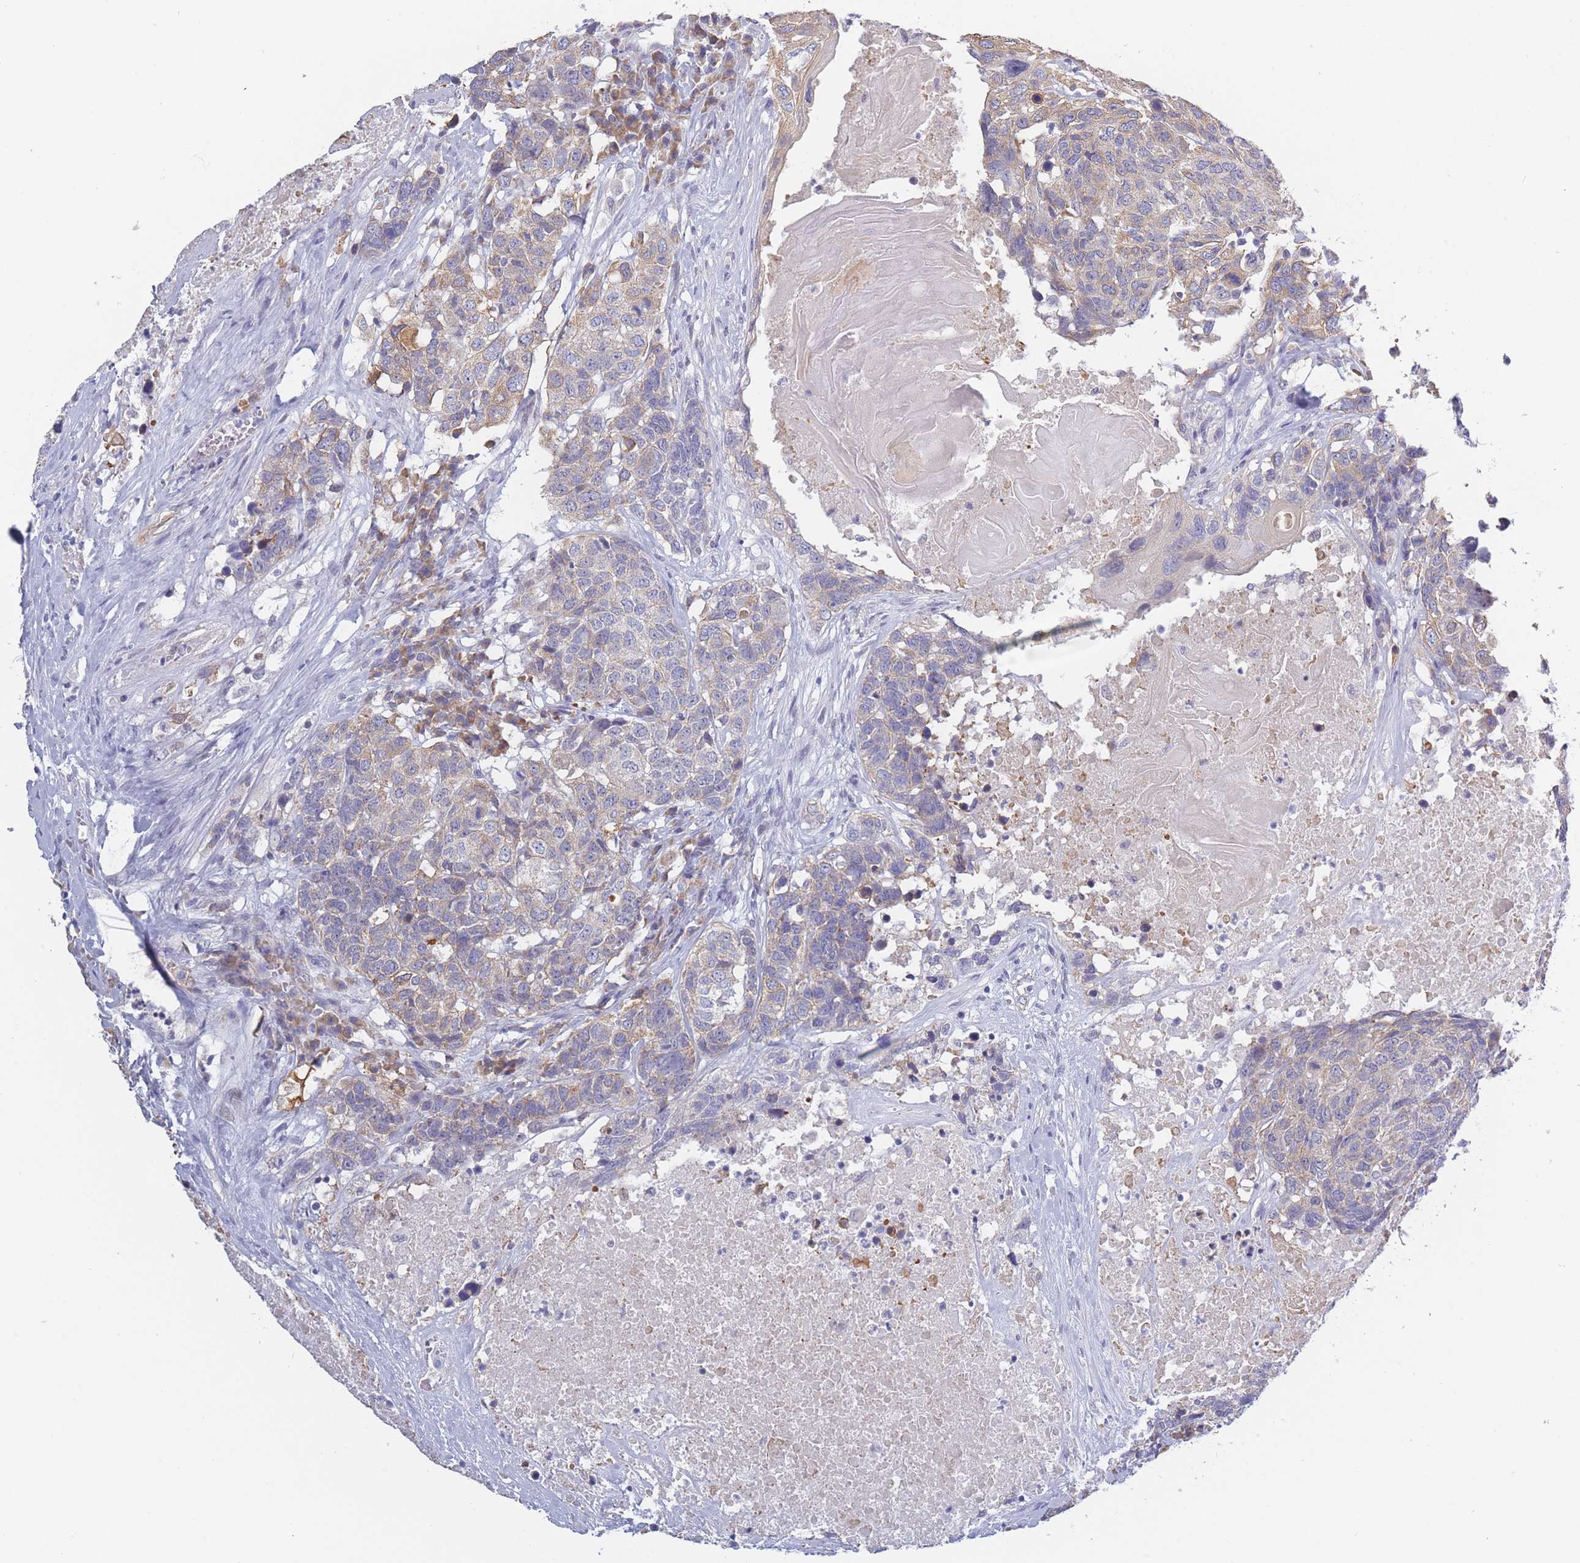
{"staining": {"intensity": "moderate", "quantity": "<25%", "location": "cytoplasmic/membranous"}, "tissue": "head and neck cancer", "cell_type": "Tumor cells", "image_type": "cancer", "snomed": [{"axis": "morphology", "description": "Squamous cell carcinoma, NOS"}, {"axis": "topography", "description": "Head-Neck"}], "caption": "Tumor cells exhibit low levels of moderate cytoplasmic/membranous staining in about <25% of cells in squamous cell carcinoma (head and neck). (brown staining indicates protein expression, while blue staining denotes nuclei).", "gene": "FAM227B", "patient": {"sex": "male", "age": 66}}